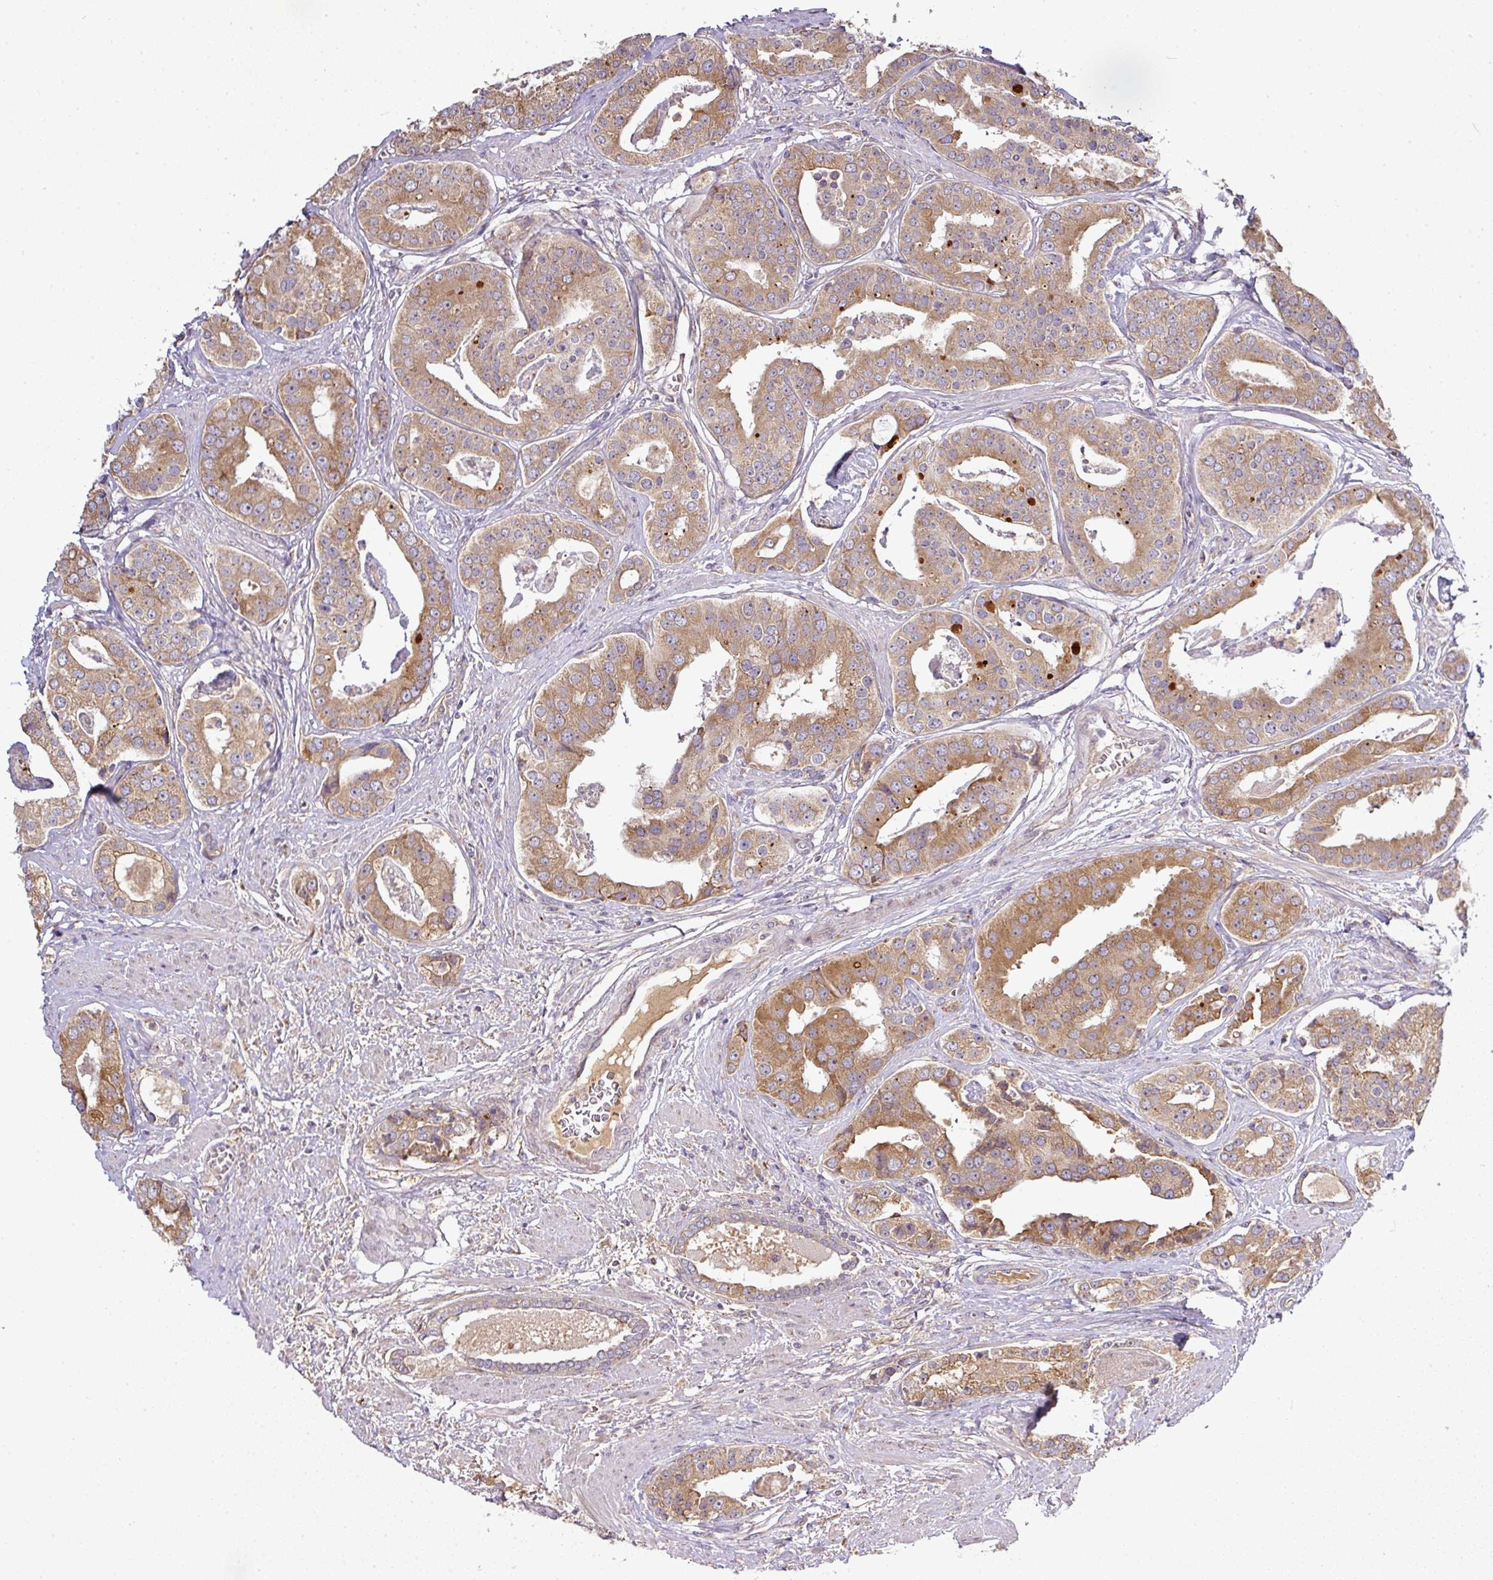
{"staining": {"intensity": "moderate", "quantity": ">75%", "location": "cytoplasmic/membranous"}, "tissue": "prostate cancer", "cell_type": "Tumor cells", "image_type": "cancer", "snomed": [{"axis": "morphology", "description": "Adenocarcinoma, High grade"}, {"axis": "topography", "description": "Prostate"}], "caption": "Prostate high-grade adenocarcinoma stained for a protein exhibits moderate cytoplasmic/membranous positivity in tumor cells.", "gene": "GALP", "patient": {"sex": "male", "age": 71}}